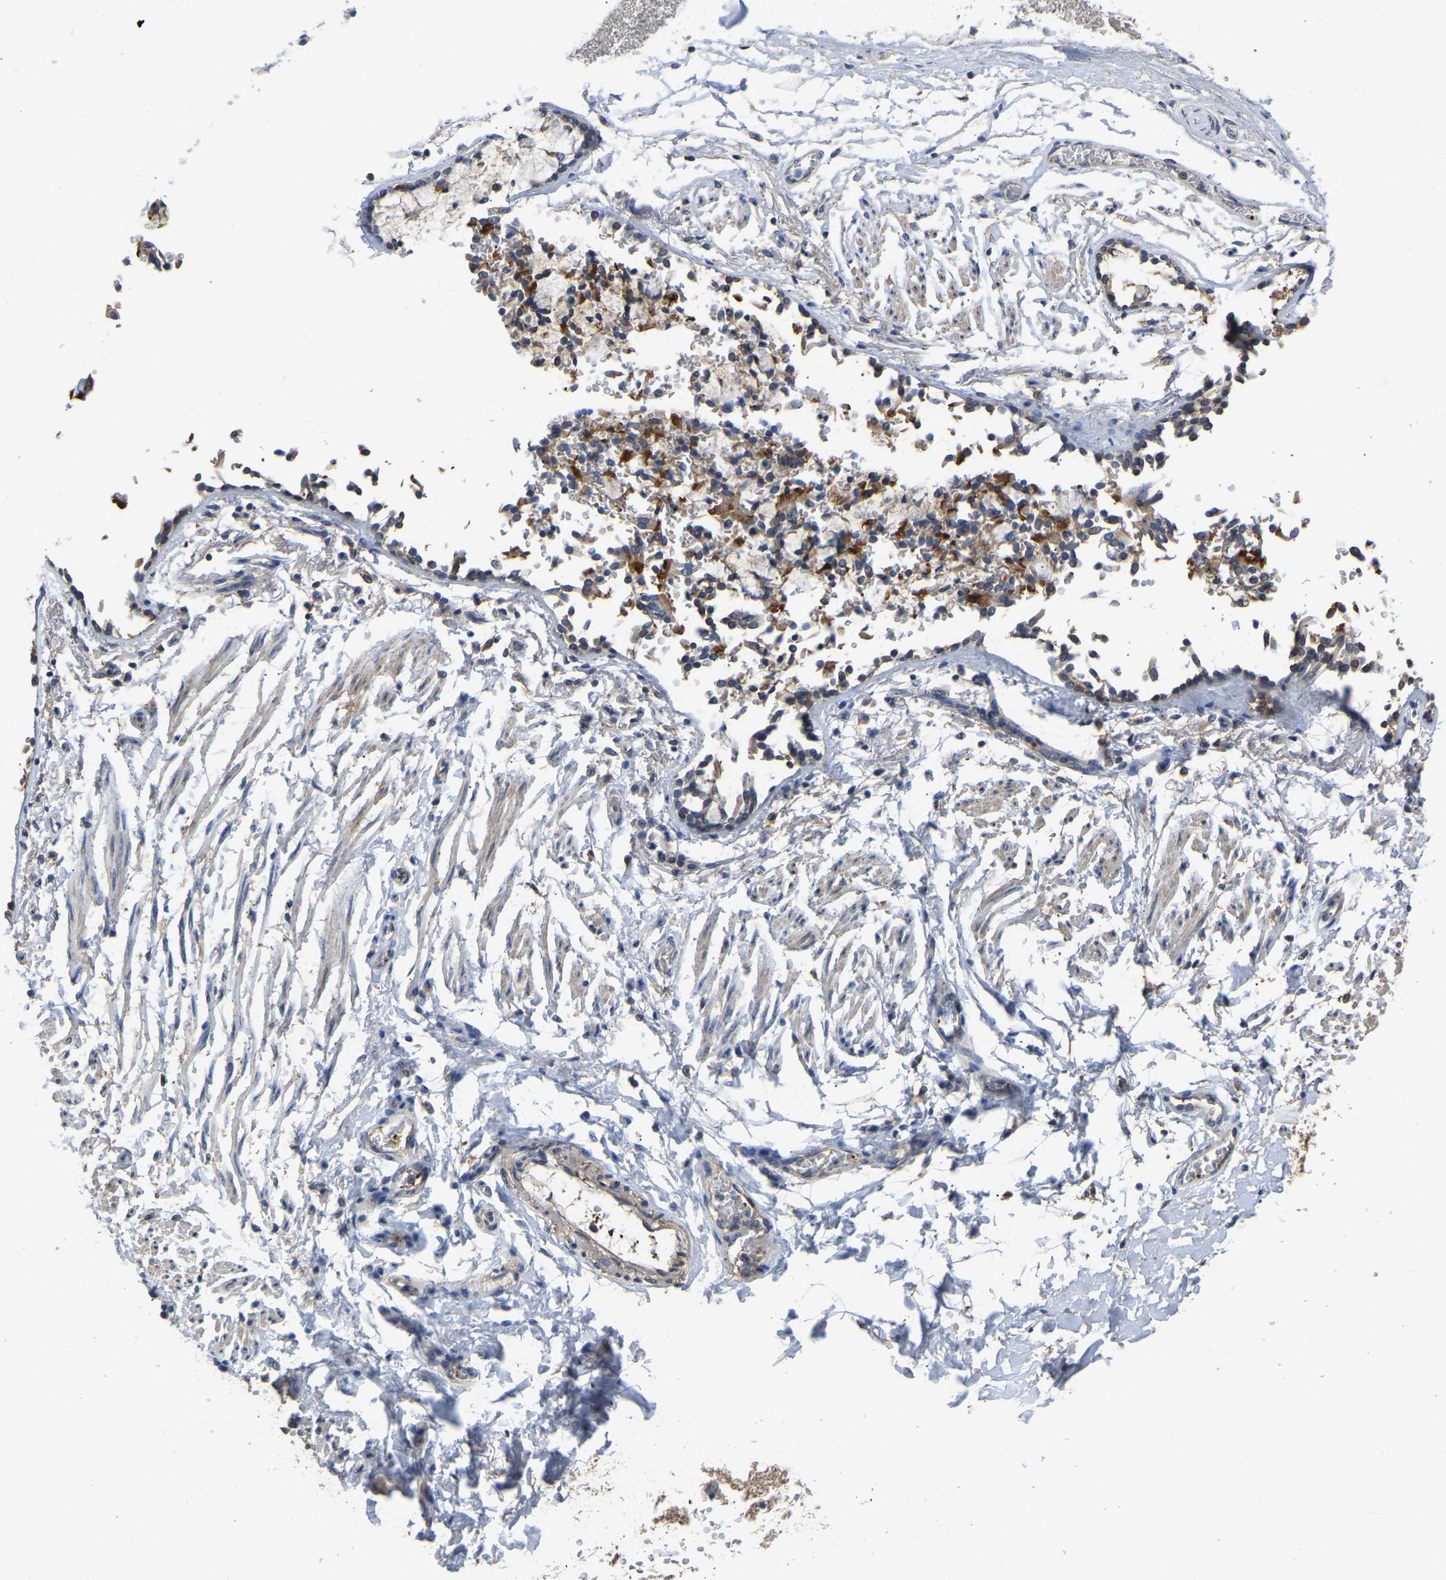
{"staining": {"intensity": "negative", "quantity": "none", "location": "none"}, "tissue": "adipose tissue", "cell_type": "Adipocytes", "image_type": "normal", "snomed": [{"axis": "morphology", "description": "Normal tissue, NOS"}, {"axis": "topography", "description": "Cartilage tissue"}, {"axis": "topography", "description": "Lung"}], "caption": "This is an immunohistochemistry photomicrograph of unremarkable human adipose tissue. There is no expression in adipocytes.", "gene": "ZNF449", "patient": {"sex": "female", "age": 77}}